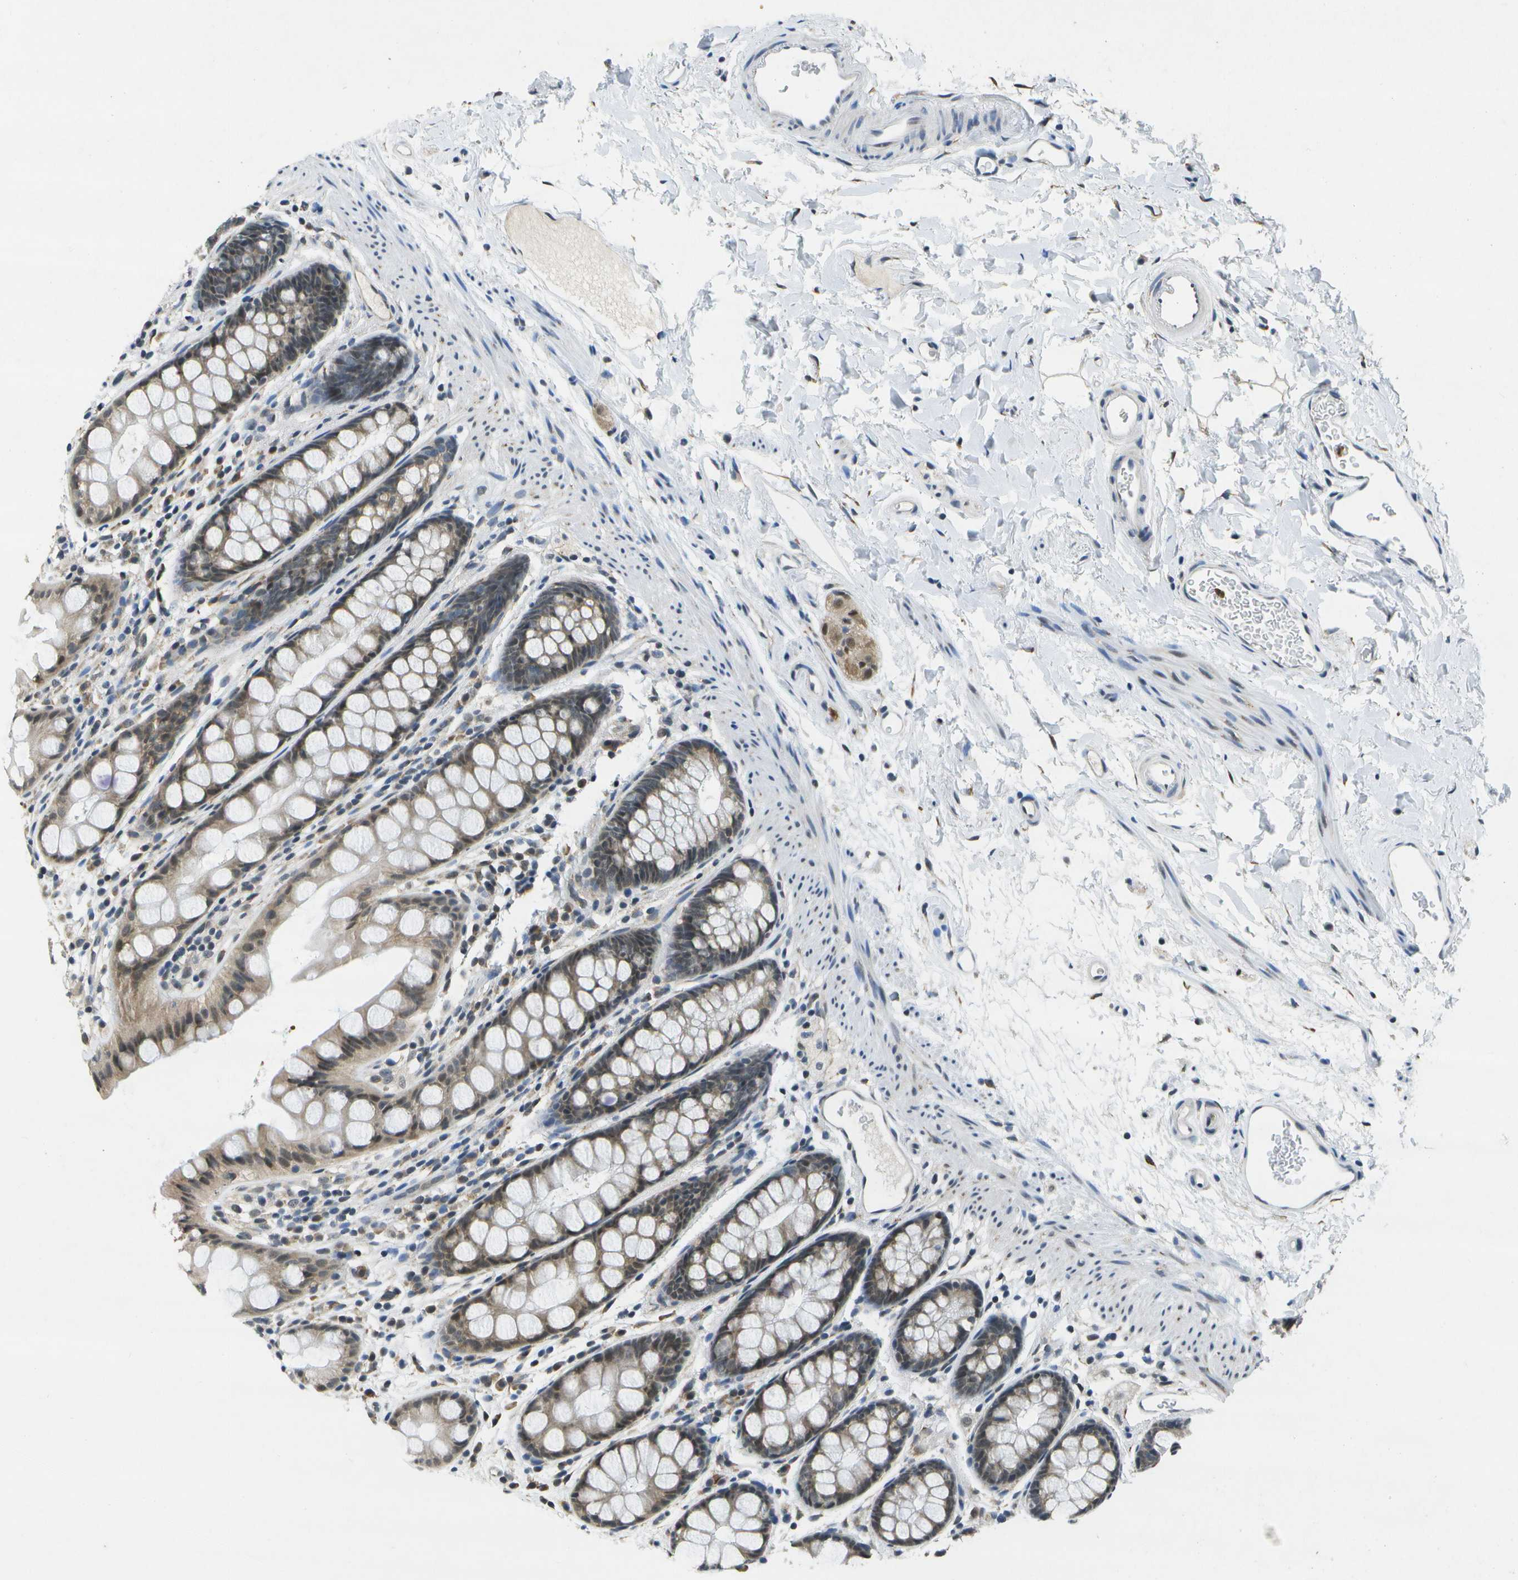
{"staining": {"intensity": "moderate", "quantity": "25%-75%", "location": "cytoplasmic/membranous,nuclear"}, "tissue": "rectum", "cell_type": "Glandular cells", "image_type": "normal", "snomed": [{"axis": "morphology", "description": "Normal tissue, NOS"}, {"axis": "topography", "description": "Rectum"}], "caption": "Immunohistochemistry (IHC) staining of normal rectum, which demonstrates medium levels of moderate cytoplasmic/membranous,nuclear expression in about 25%-75% of glandular cells indicating moderate cytoplasmic/membranous,nuclear protein positivity. The staining was performed using DAB (brown) for protein detection and nuclei were counterstained in hematoxylin (blue).", "gene": "DSE", "patient": {"sex": "female", "age": 65}}